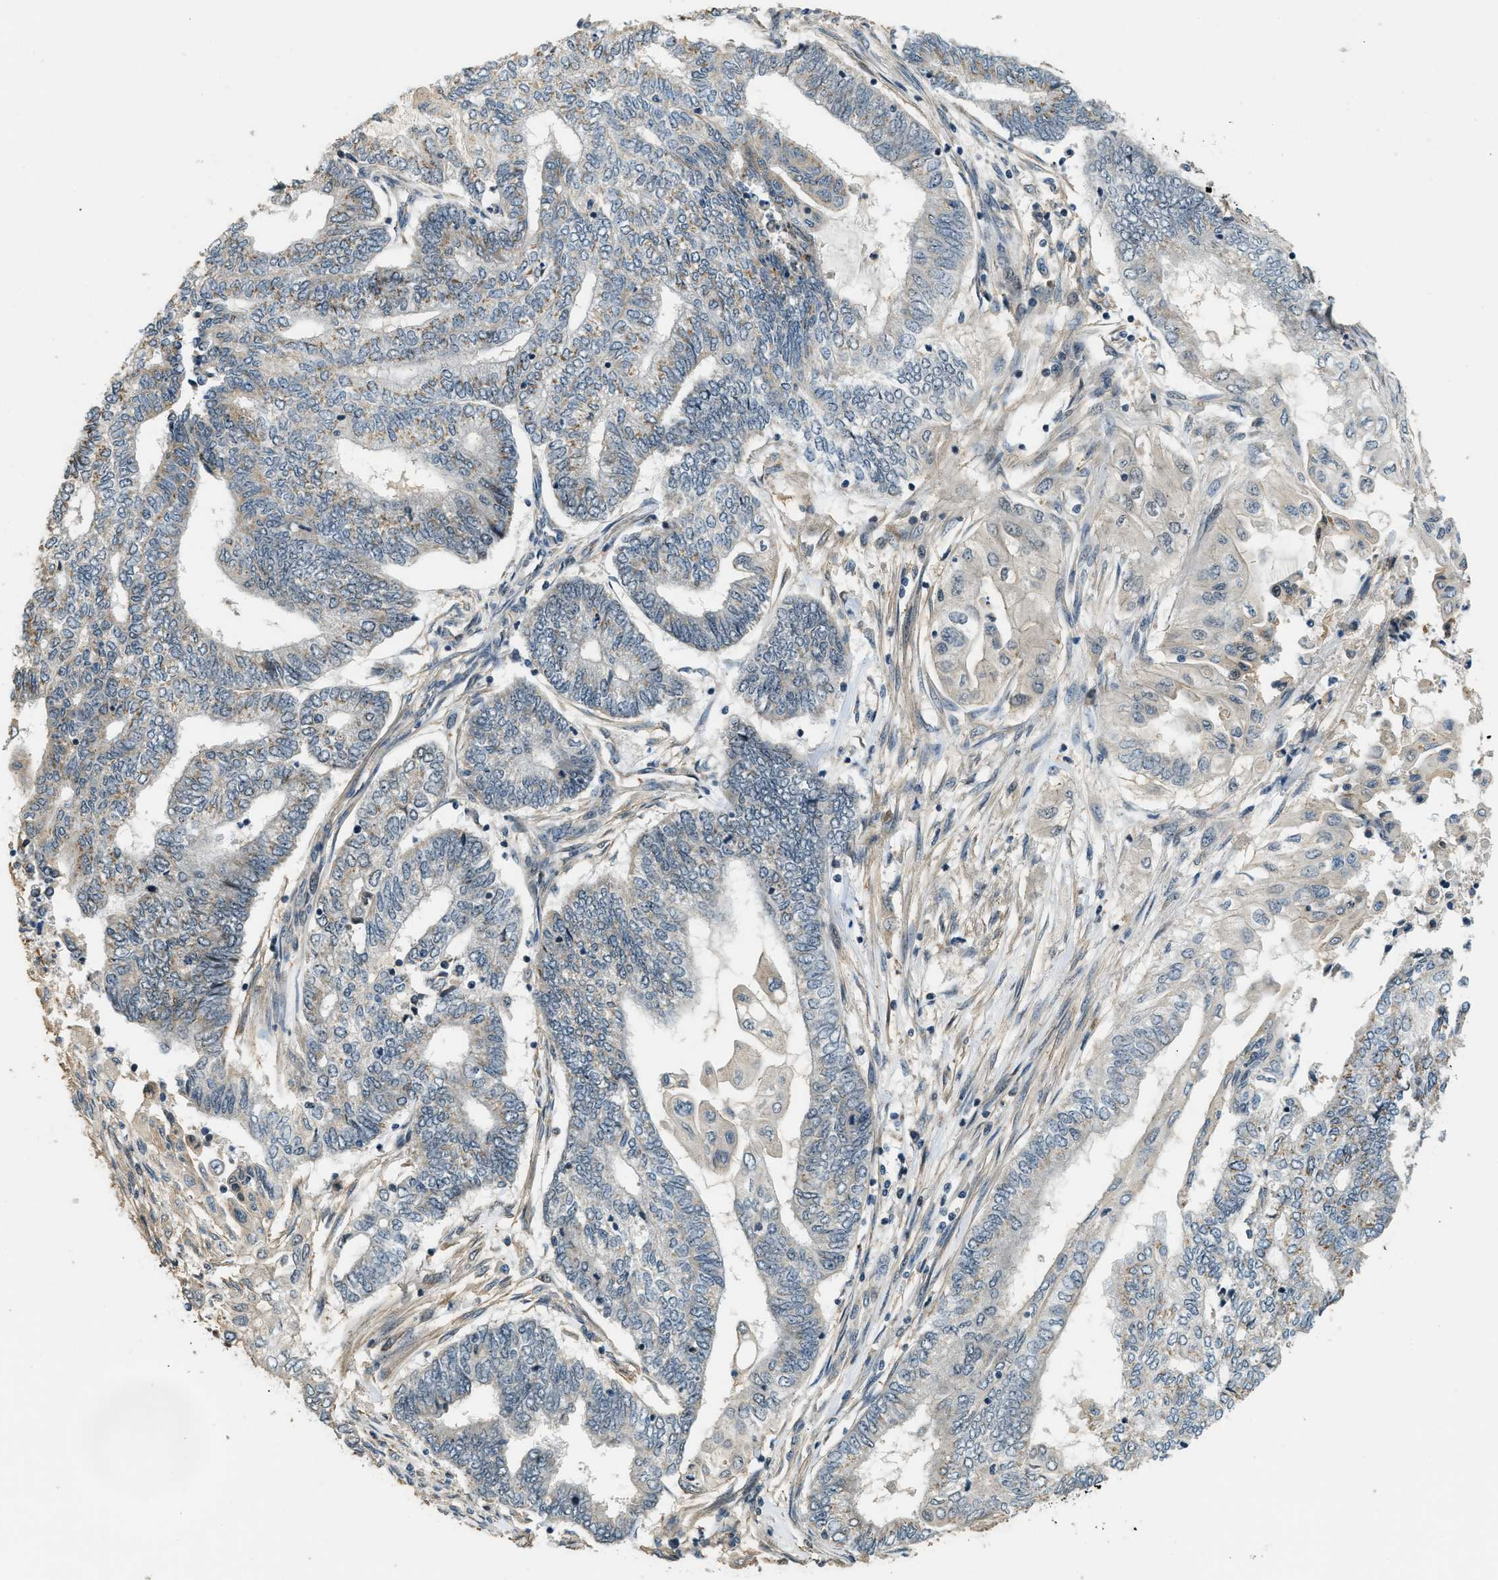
{"staining": {"intensity": "weak", "quantity": "<25%", "location": "cytoplasmic/membranous"}, "tissue": "endometrial cancer", "cell_type": "Tumor cells", "image_type": "cancer", "snomed": [{"axis": "morphology", "description": "Adenocarcinoma, NOS"}, {"axis": "topography", "description": "Uterus"}, {"axis": "topography", "description": "Endometrium"}], "caption": "Tumor cells are negative for brown protein staining in adenocarcinoma (endometrial).", "gene": "MED21", "patient": {"sex": "female", "age": 70}}